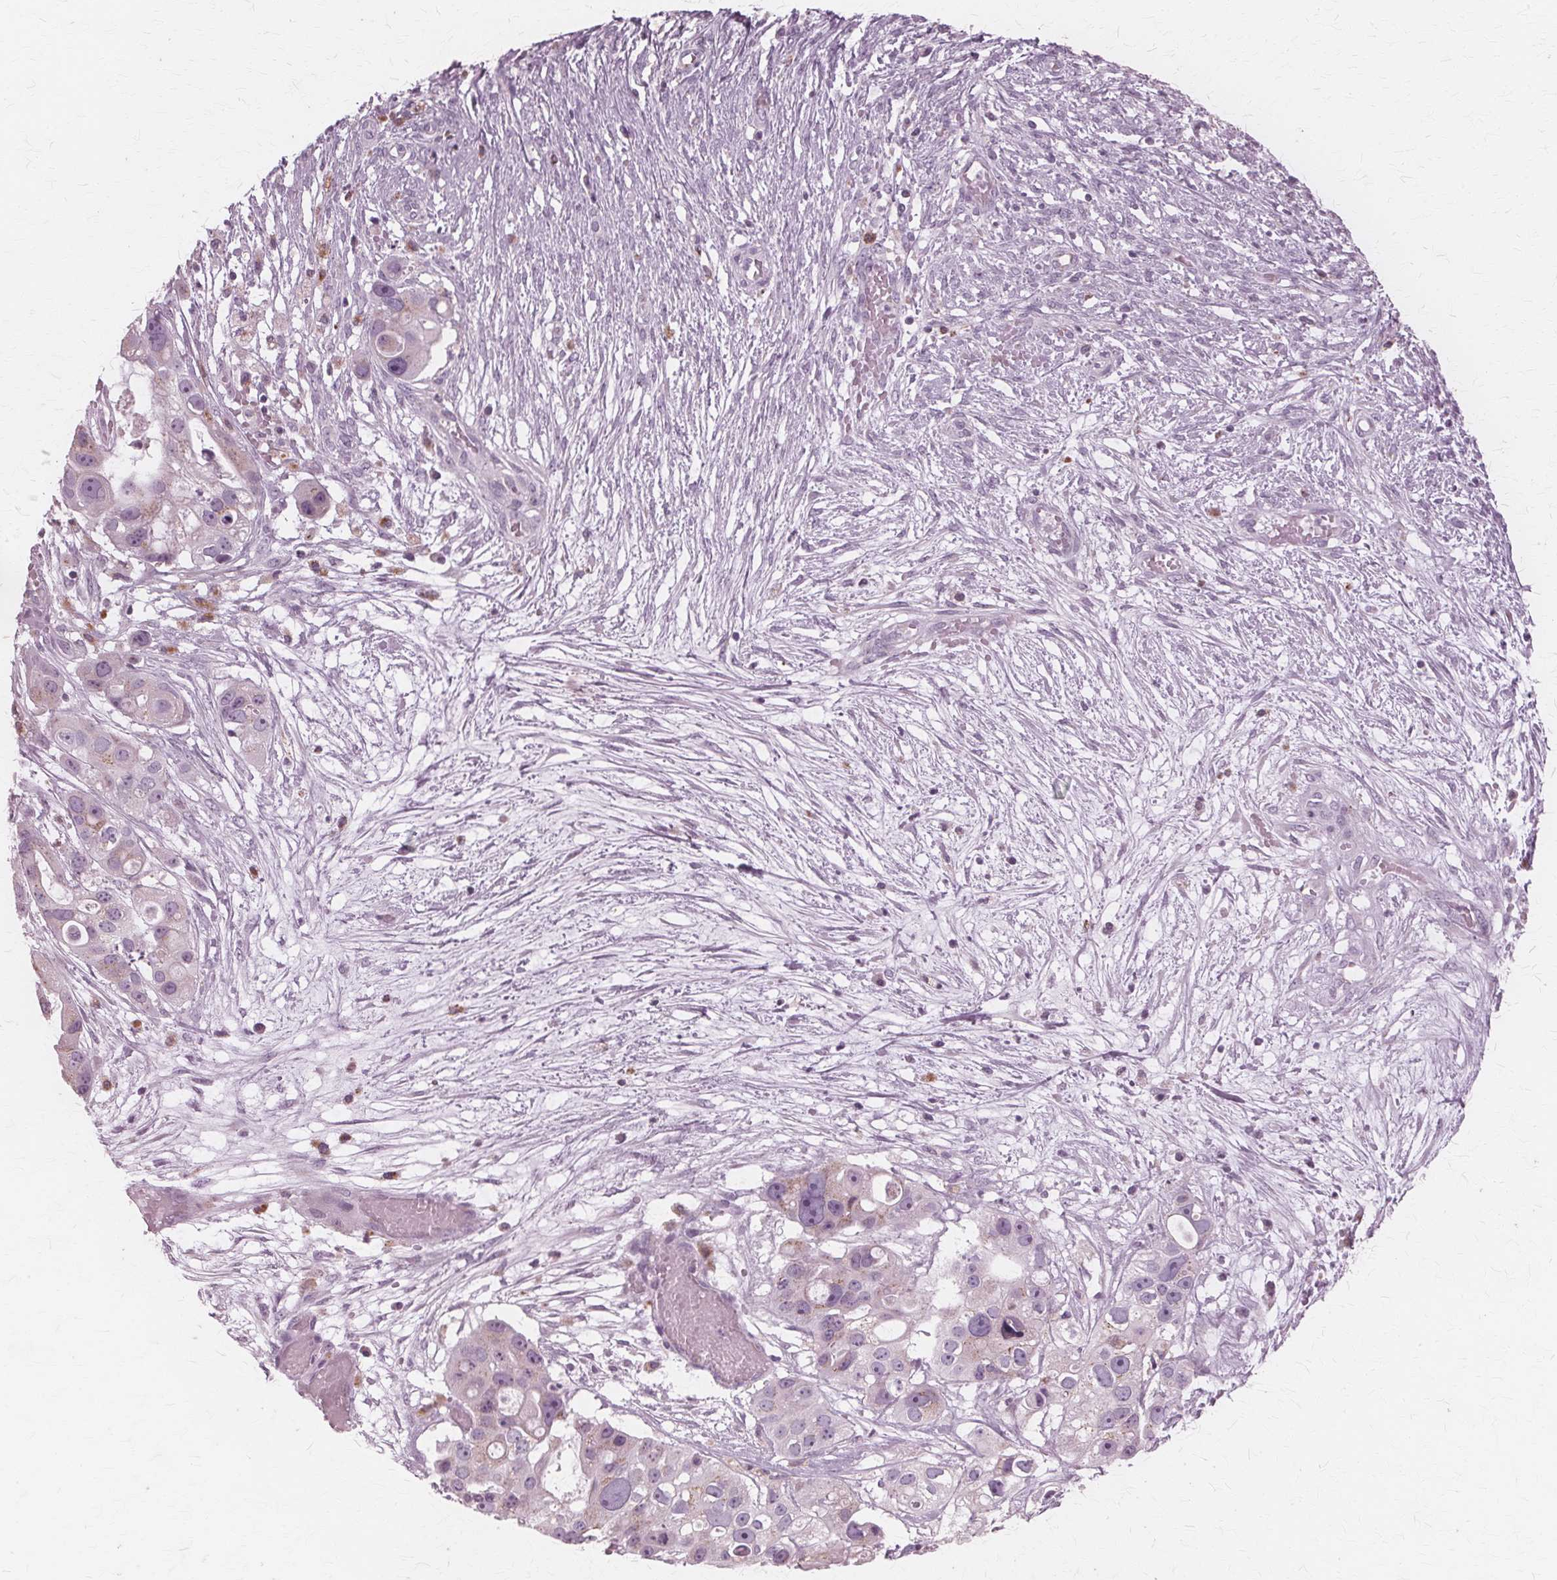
{"staining": {"intensity": "negative", "quantity": "none", "location": "none"}, "tissue": "ovarian cancer", "cell_type": "Tumor cells", "image_type": "cancer", "snomed": [{"axis": "morphology", "description": "Cystadenocarcinoma, serous, NOS"}, {"axis": "topography", "description": "Ovary"}], "caption": "Tumor cells show no significant protein expression in ovarian serous cystadenocarcinoma.", "gene": "DNASE2", "patient": {"sex": "female", "age": 56}}